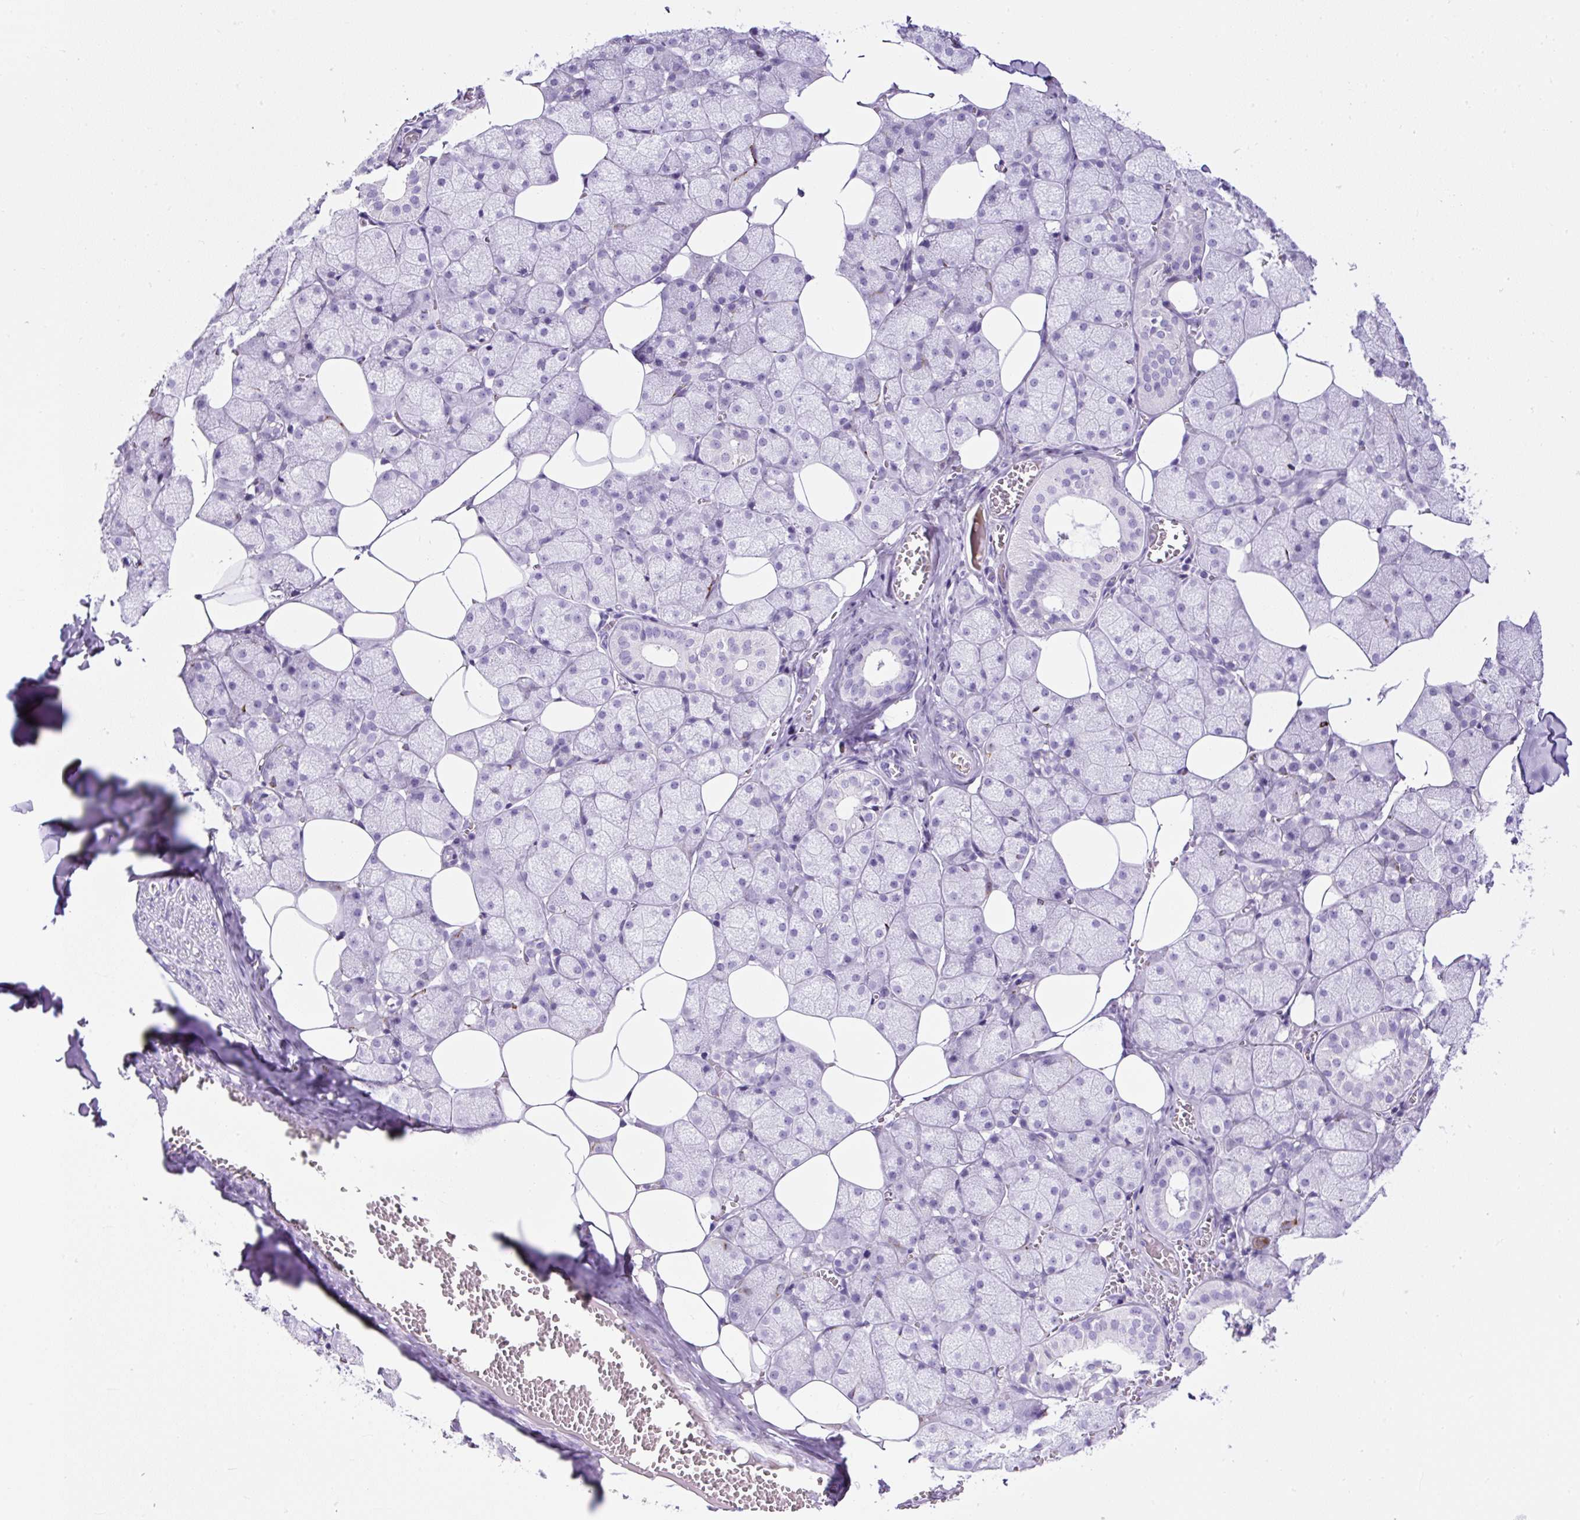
{"staining": {"intensity": "moderate", "quantity": "<25%", "location": "cytoplasmic/membranous"}, "tissue": "salivary gland", "cell_type": "Glandular cells", "image_type": "normal", "snomed": [{"axis": "morphology", "description": "Normal tissue, NOS"}, {"axis": "topography", "description": "Salivary gland"}, {"axis": "topography", "description": "Peripheral nerve tissue"}], "caption": "High-power microscopy captured an immunohistochemistry (IHC) photomicrograph of normal salivary gland, revealing moderate cytoplasmic/membranous staining in approximately <25% of glandular cells. (DAB (3,3'-diaminobenzidine) = brown stain, brightfield microscopy at high magnification).", "gene": "TMEM200B", "patient": {"sex": "male", "age": 38}}